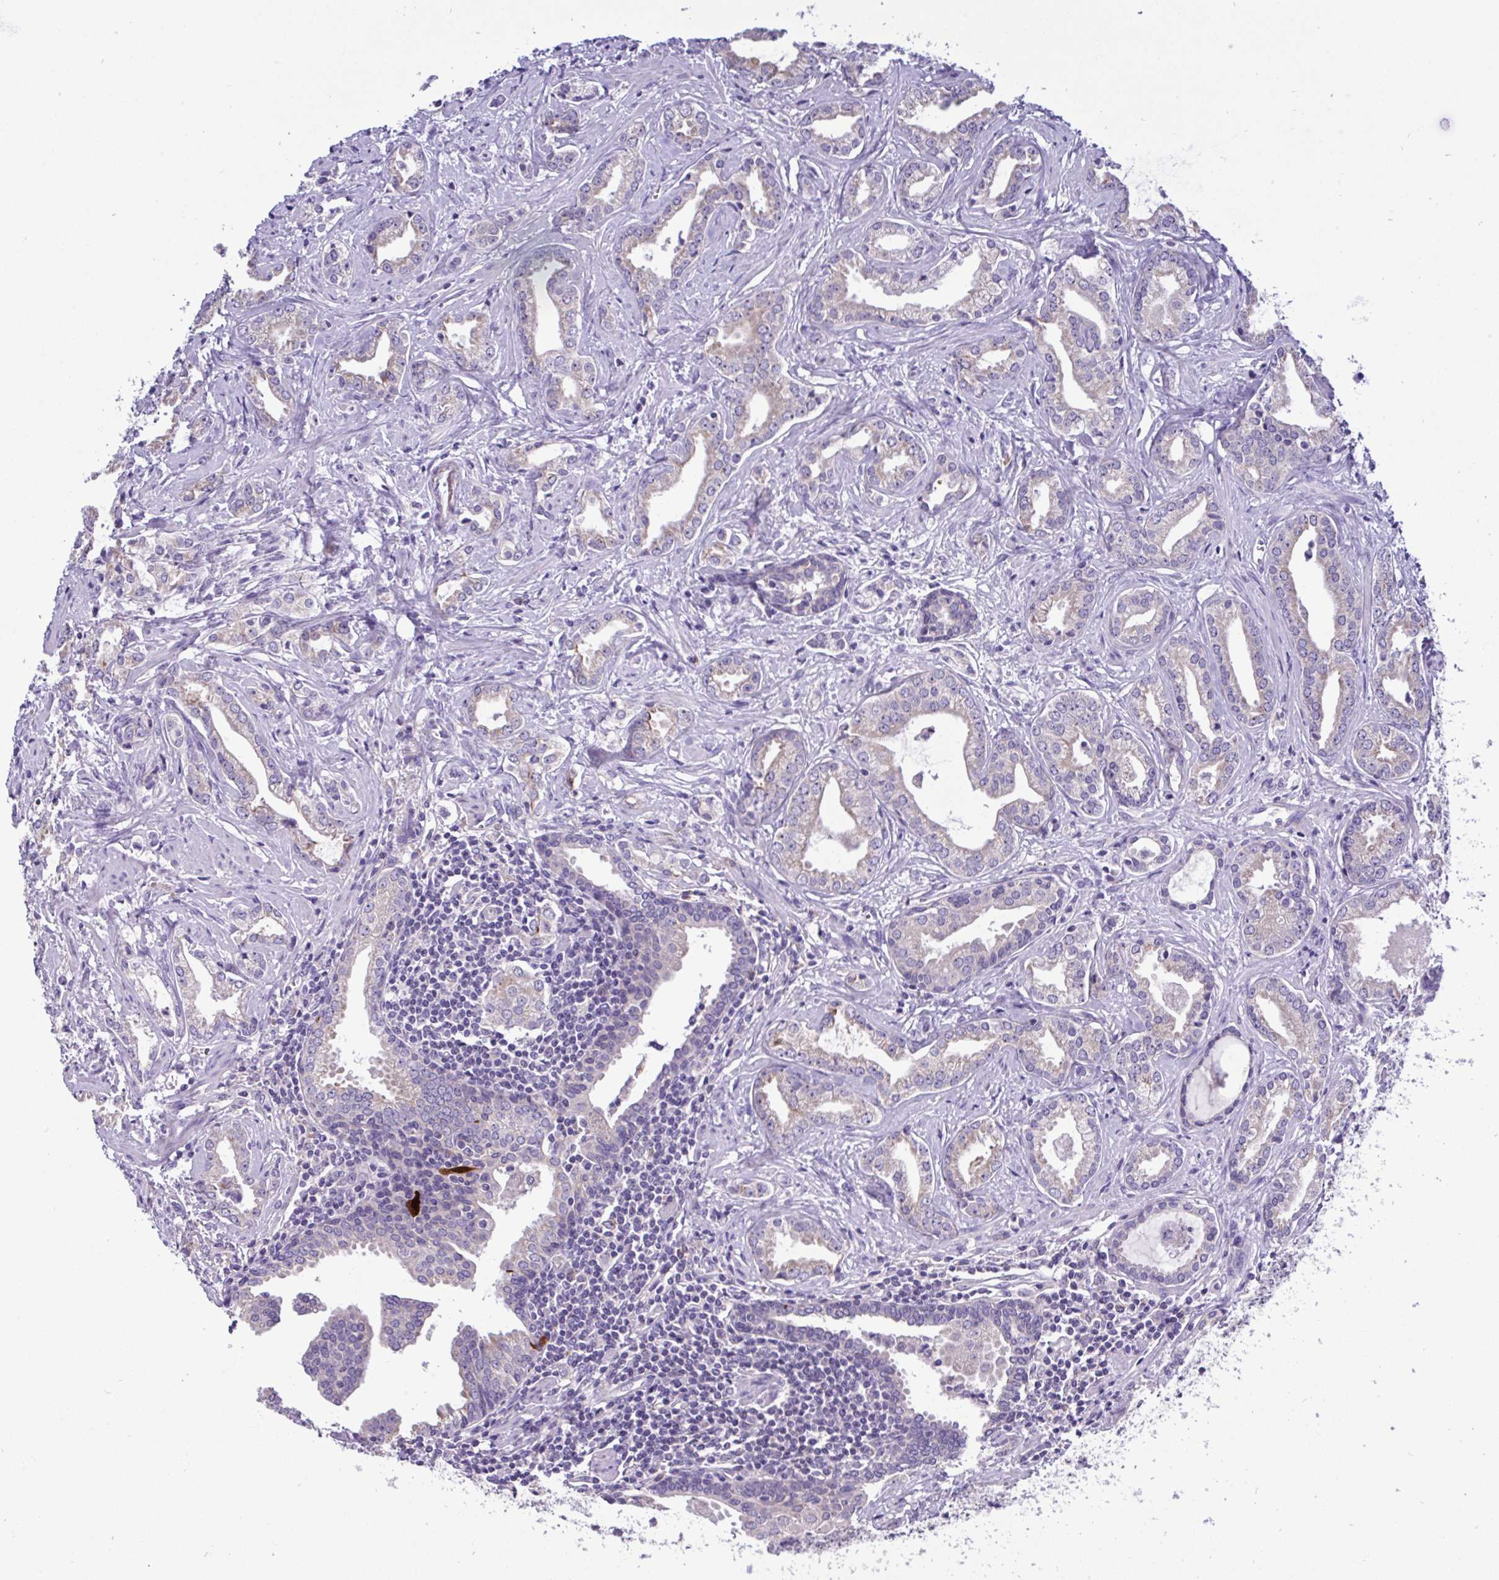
{"staining": {"intensity": "weak", "quantity": ">75%", "location": "cytoplasmic/membranous"}, "tissue": "prostate cancer", "cell_type": "Tumor cells", "image_type": "cancer", "snomed": [{"axis": "morphology", "description": "Adenocarcinoma, Medium grade"}, {"axis": "topography", "description": "Prostate"}], "caption": "Immunohistochemical staining of prostate adenocarcinoma (medium-grade) shows weak cytoplasmic/membranous protein expression in about >75% of tumor cells.", "gene": "ST8SIA2", "patient": {"sex": "male", "age": 57}}